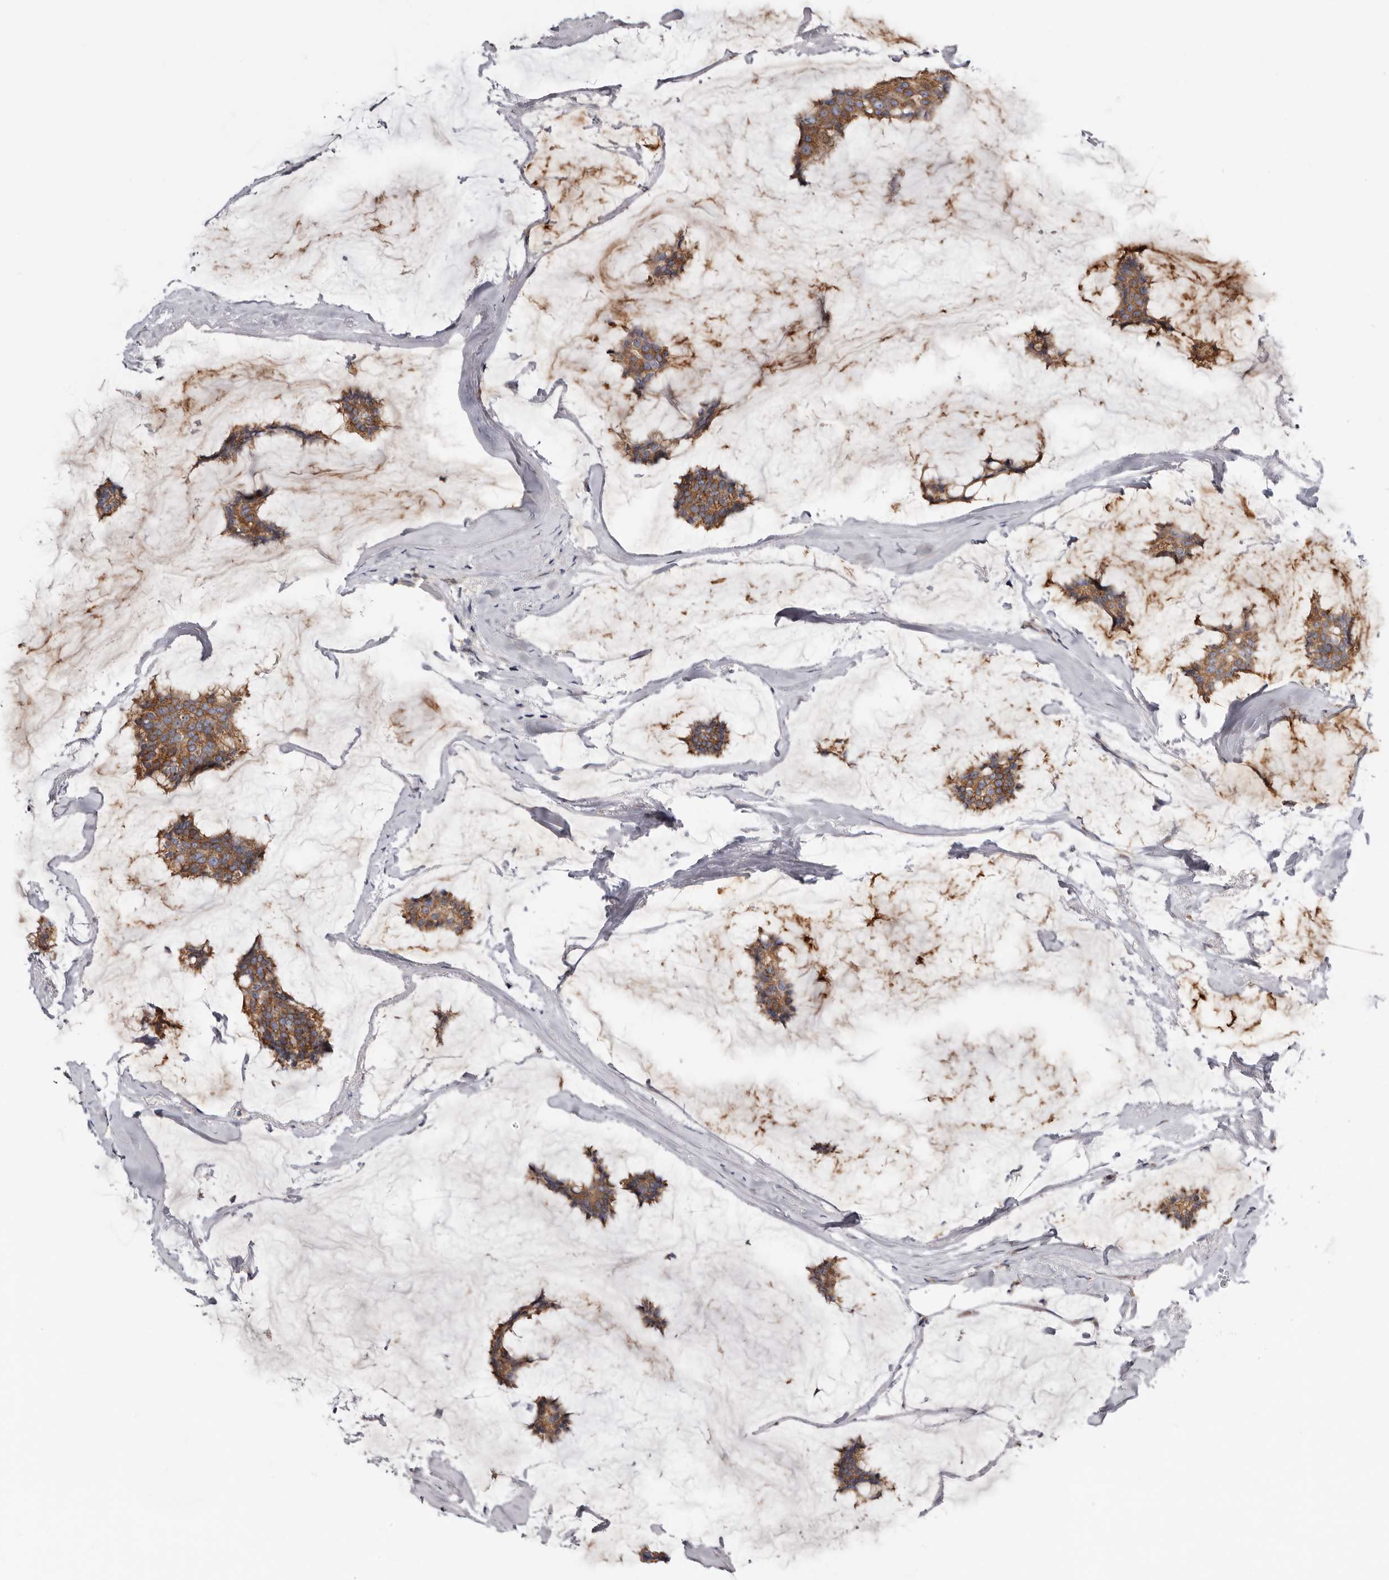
{"staining": {"intensity": "moderate", "quantity": ">75%", "location": "cytoplasmic/membranous"}, "tissue": "breast cancer", "cell_type": "Tumor cells", "image_type": "cancer", "snomed": [{"axis": "morphology", "description": "Duct carcinoma"}, {"axis": "topography", "description": "Breast"}], "caption": "Moderate cytoplasmic/membranous protein expression is seen in about >75% of tumor cells in breast cancer (invasive ductal carcinoma).", "gene": "ASIC5", "patient": {"sex": "female", "age": 93}}